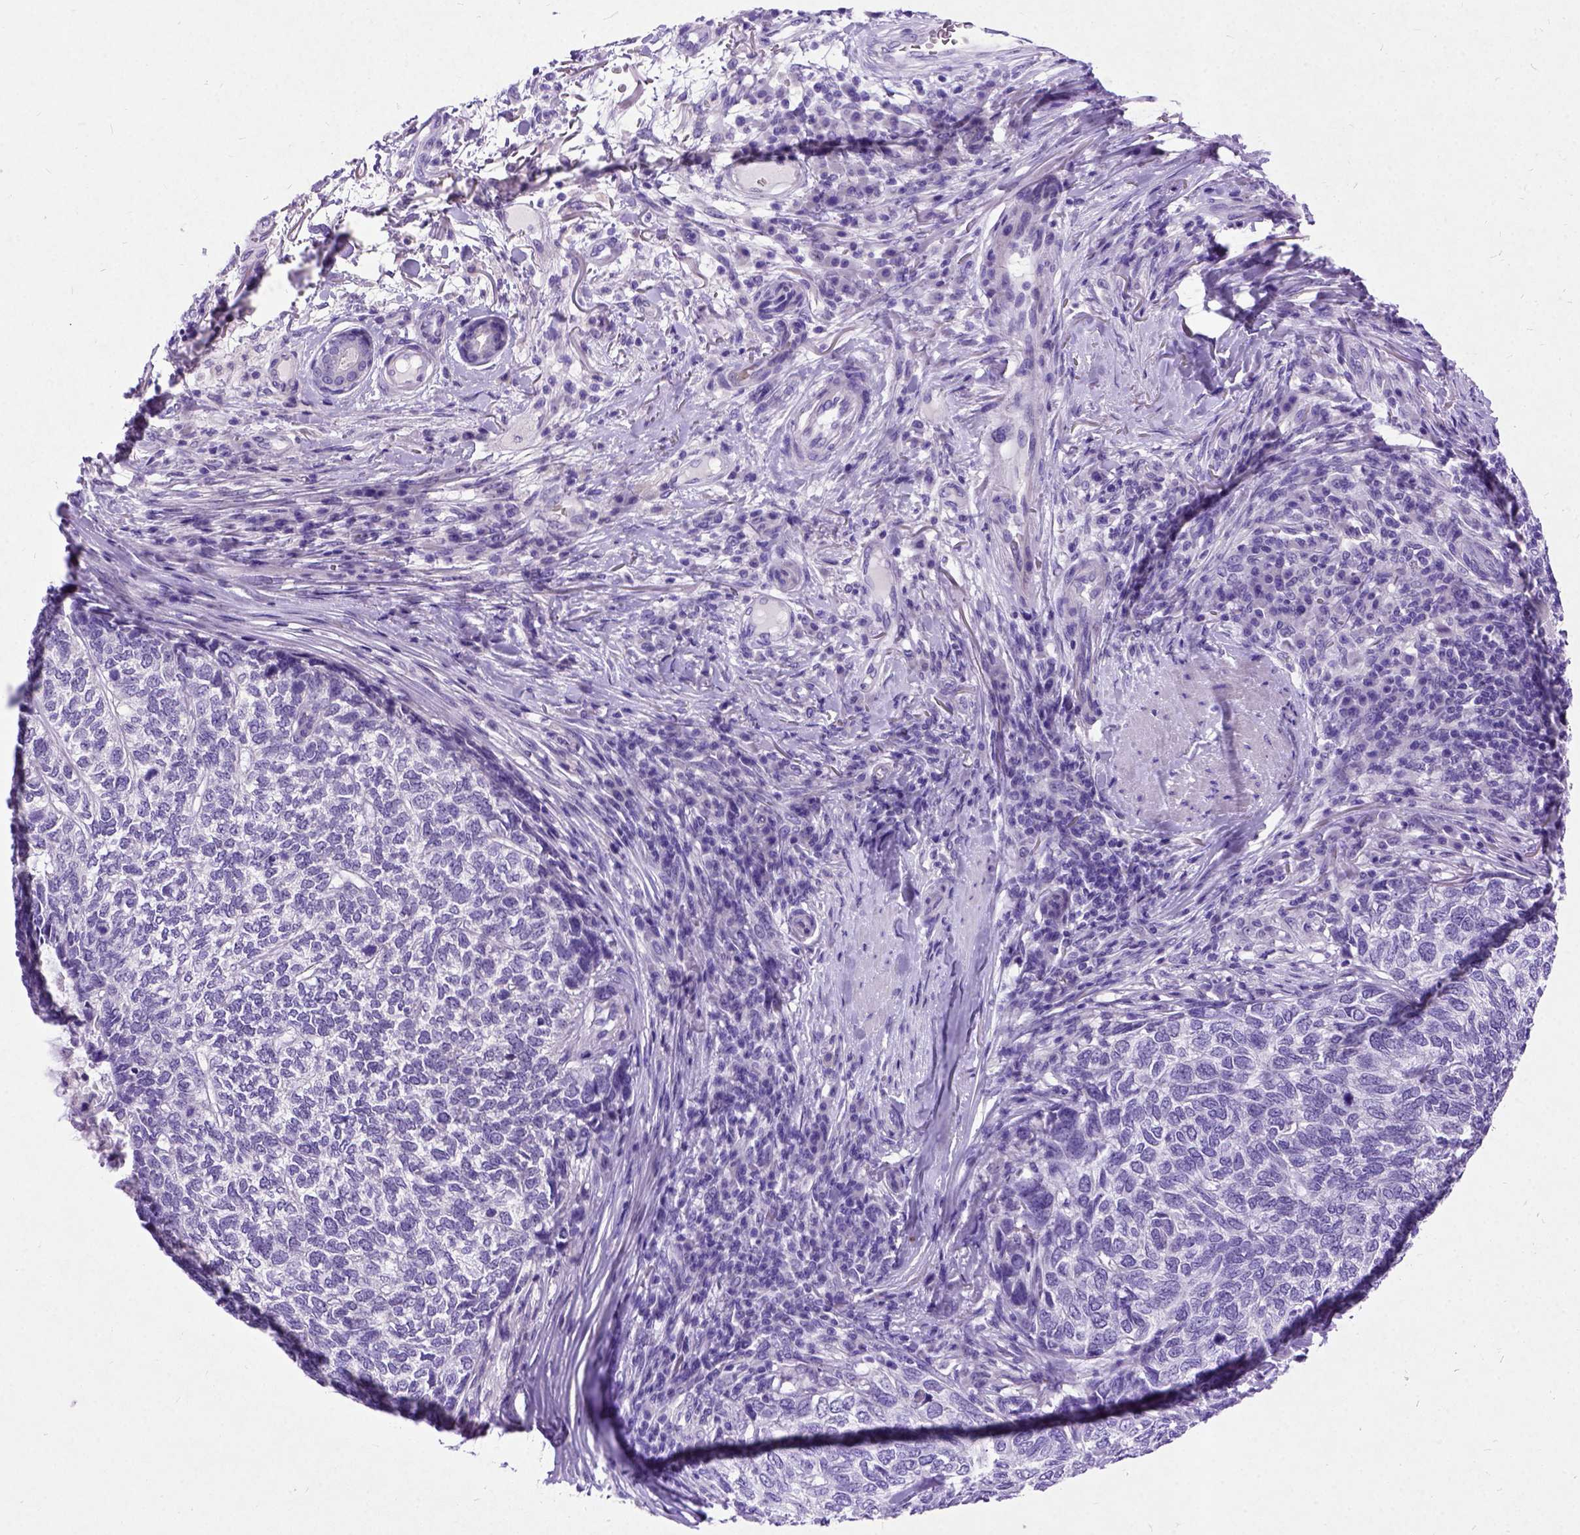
{"staining": {"intensity": "negative", "quantity": "none", "location": "none"}, "tissue": "skin cancer", "cell_type": "Tumor cells", "image_type": "cancer", "snomed": [{"axis": "morphology", "description": "Basal cell carcinoma"}, {"axis": "topography", "description": "Skin"}], "caption": "This histopathology image is of skin cancer (basal cell carcinoma) stained with immunohistochemistry (IHC) to label a protein in brown with the nuclei are counter-stained blue. There is no expression in tumor cells.", "gene": "NEUROD4", "patient": {"sex": "female", "age": 65}}